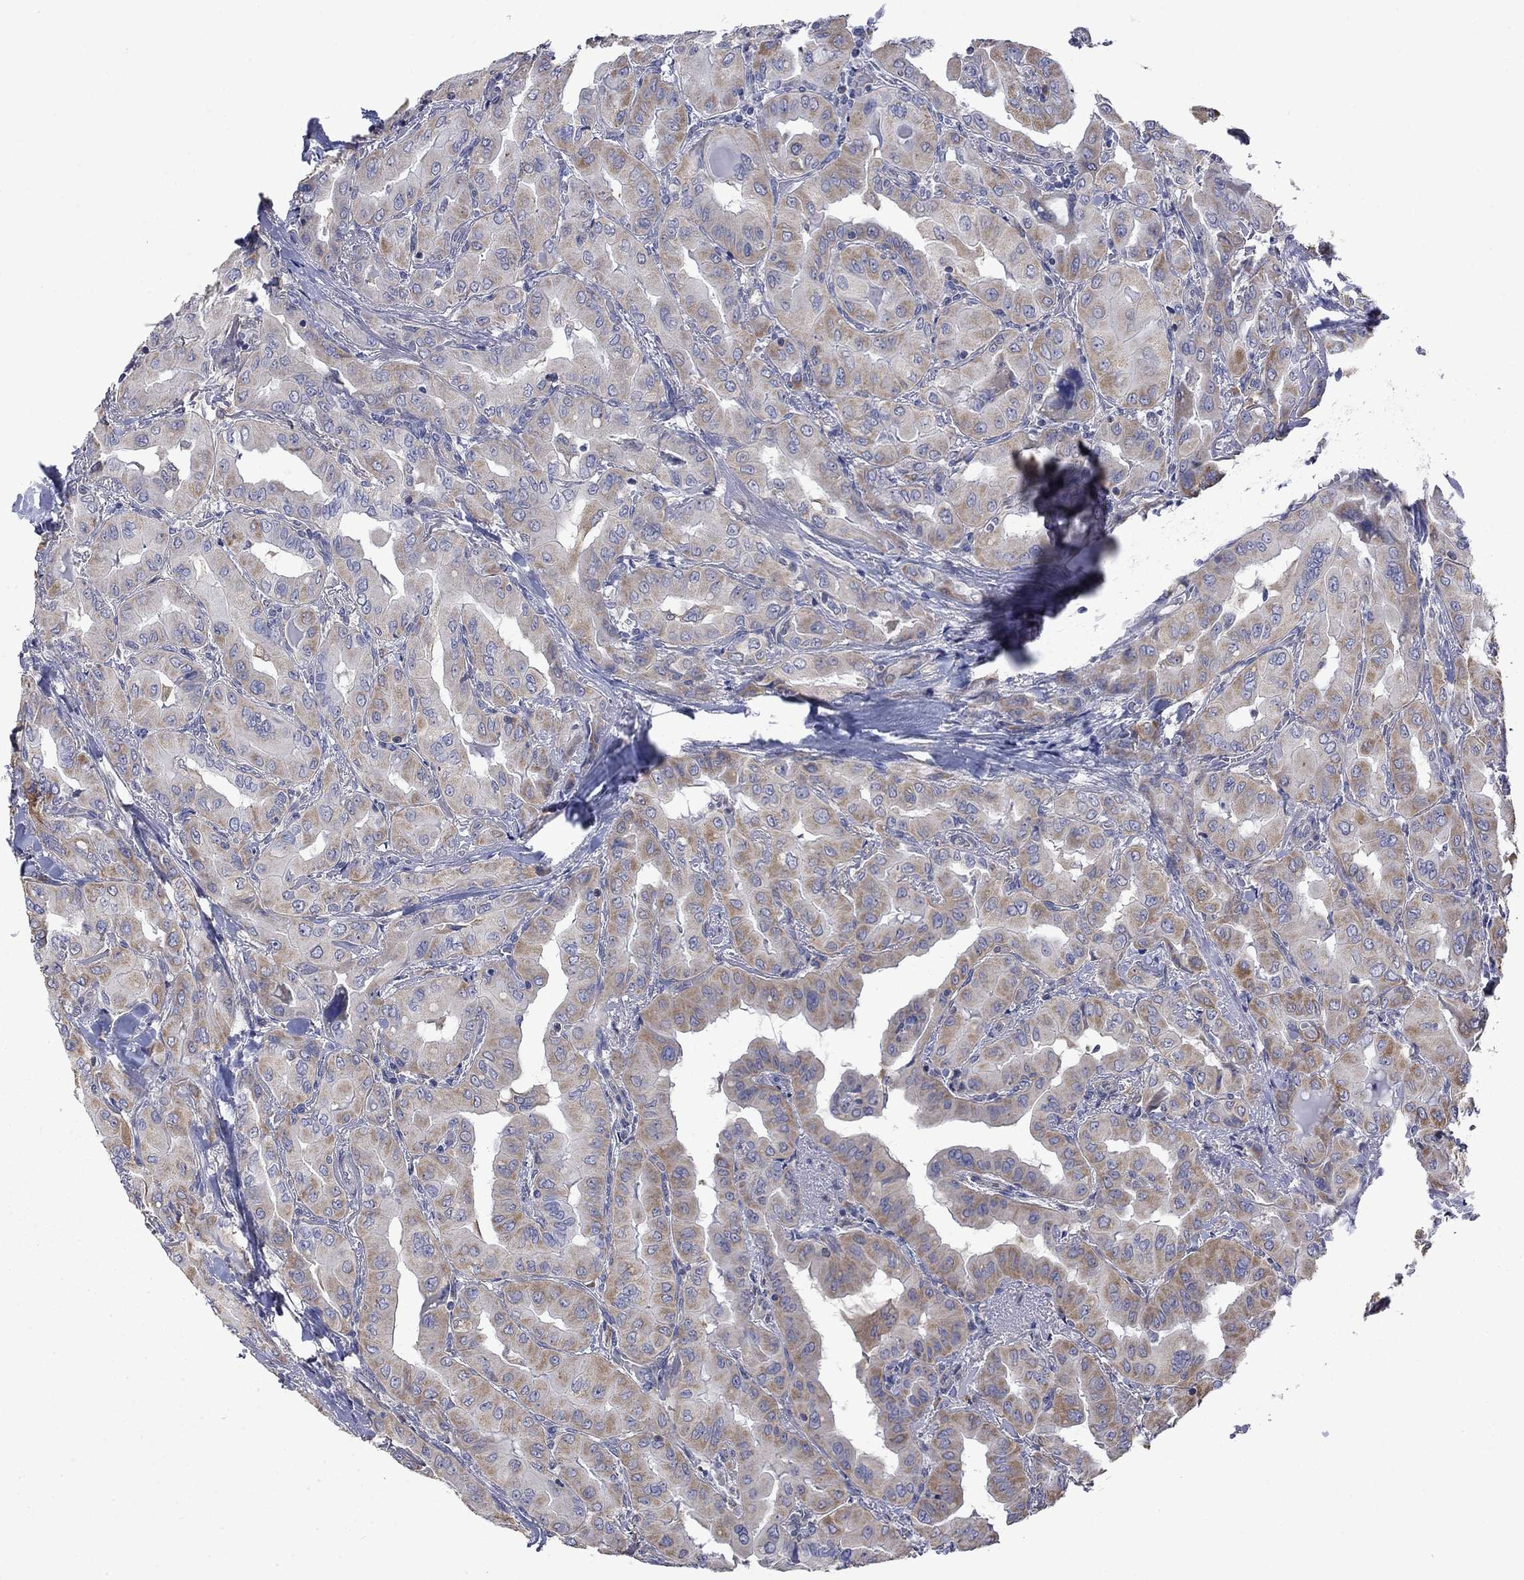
{"staining": {"intensity": "moderate", "quantity": "<25%", "location": "cytoplasmic/membranous"}, "tissue": "thyroid cancer", "cell_type": "Tumor cells", "image_type": "cancer", "snomed": [{"axis": "morphology", "description": "Normal tissue, NOS"}, {"axis": "morphology", "description": "Papillary adenocarcinoma, NOS"}, {"axis": "topography", "description": "Thyroid gland"}], "caption": "A low amount of moderate cytoplasmic/membranous positivity is seen in about <25% of tumor cells in thyroid cancer tissue. Nuclei are stained in blue.", "gene": "CAMKK2", "patient": {"sex": "female", "age": 66}}